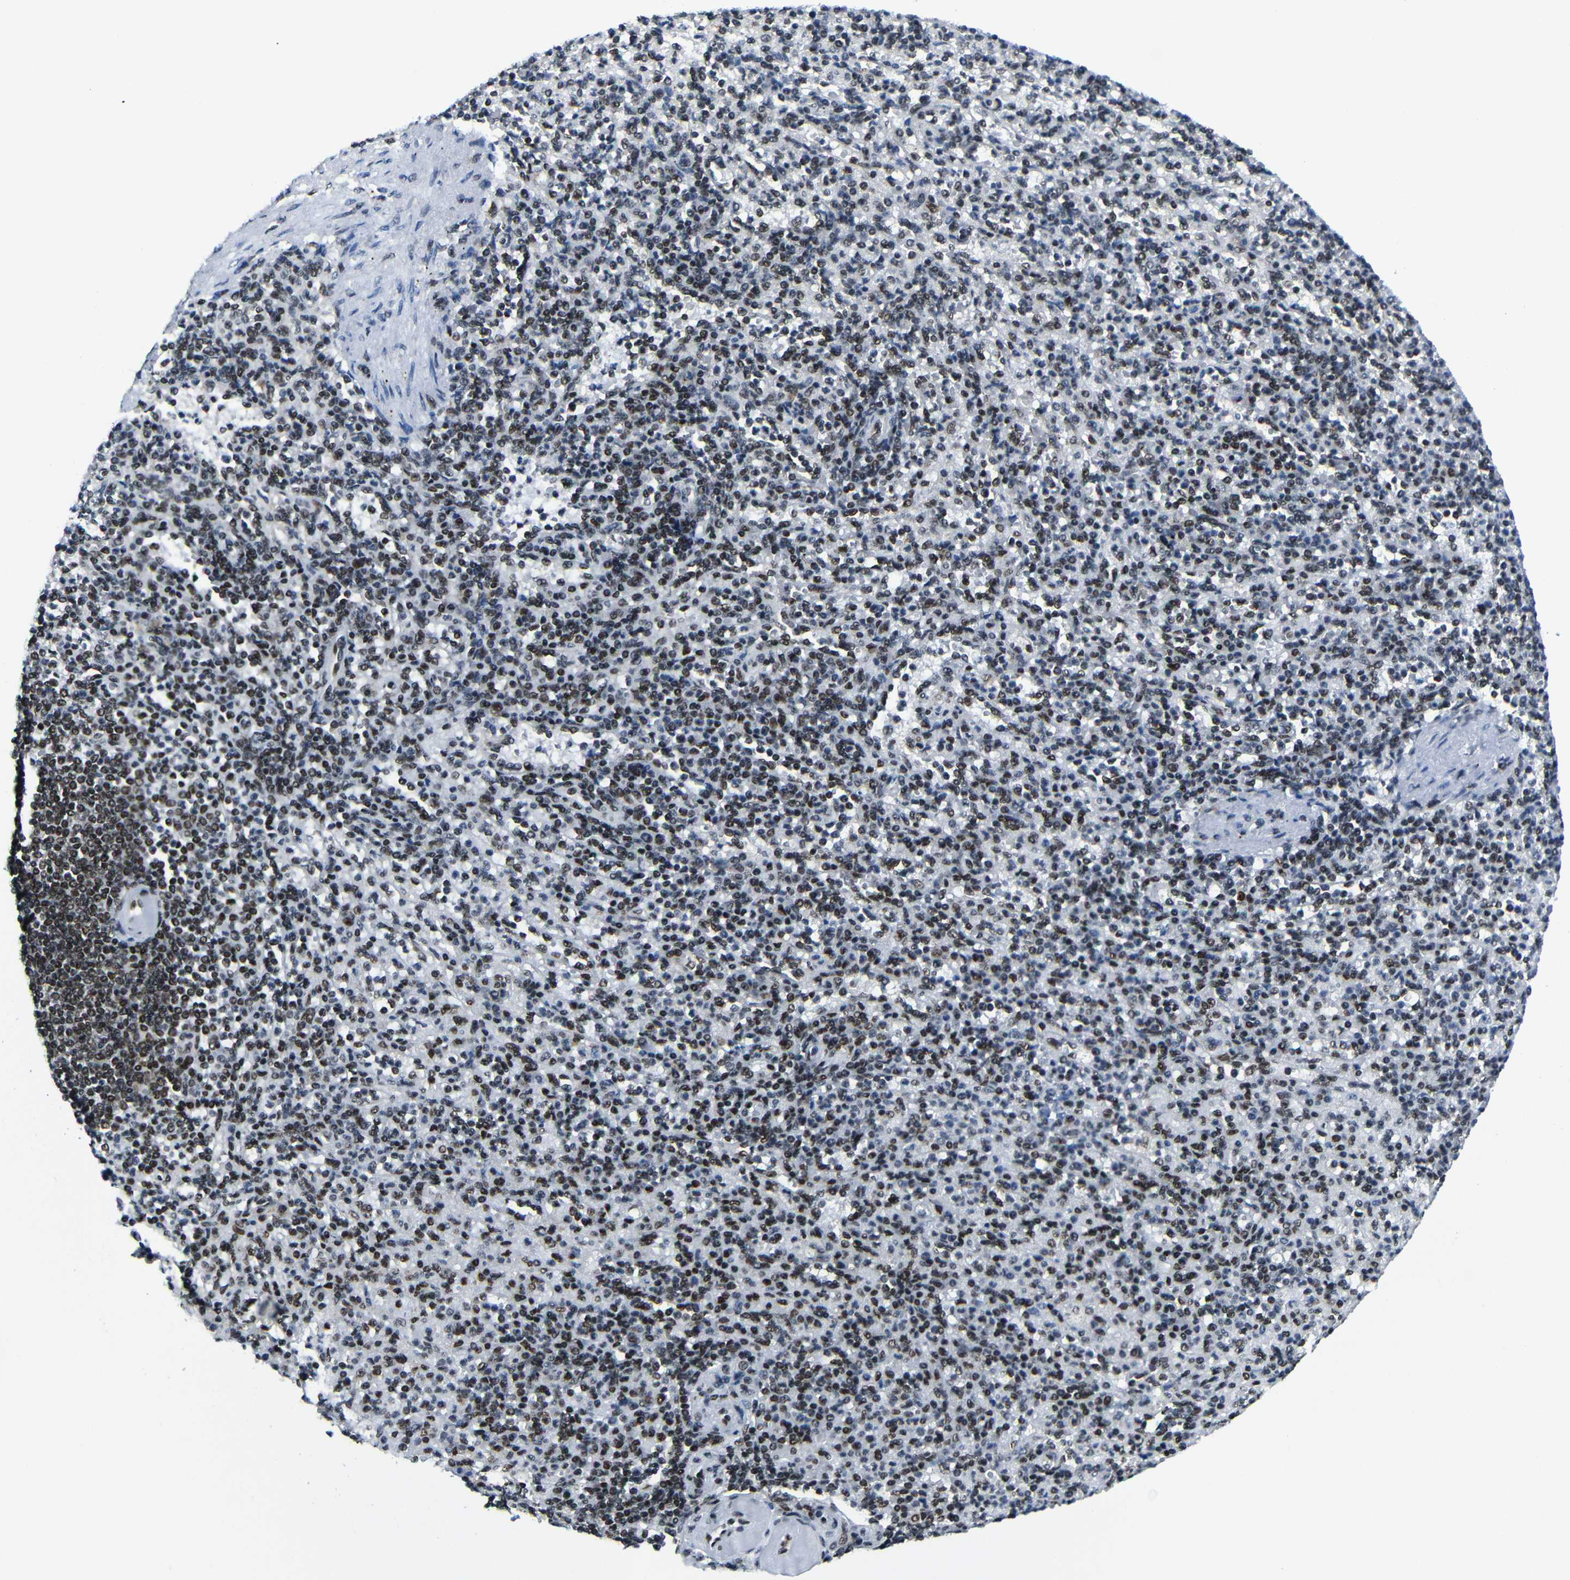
{"staining": {"intensity": "moderate", "quantity": ">75%", "location": "nuclear"}, "tissue": "spleen", "cell_type": "Cells in red pulp", "image_type": "normal", "snomed": [{"axis": "morphology", "description": "Normal tissue, NOS"}, {"axis": "topography", "description": "Spleen"}], "caption": "Protein analysis of unremarkable spleen exhibits moderate nuclear expression in about >75% of cells in red pulp. (DAB IHC, brown staining for protein, blue staining for nuclei).", "gene": "PTBP1", "patient": {"sex": "female", "age": 74}}